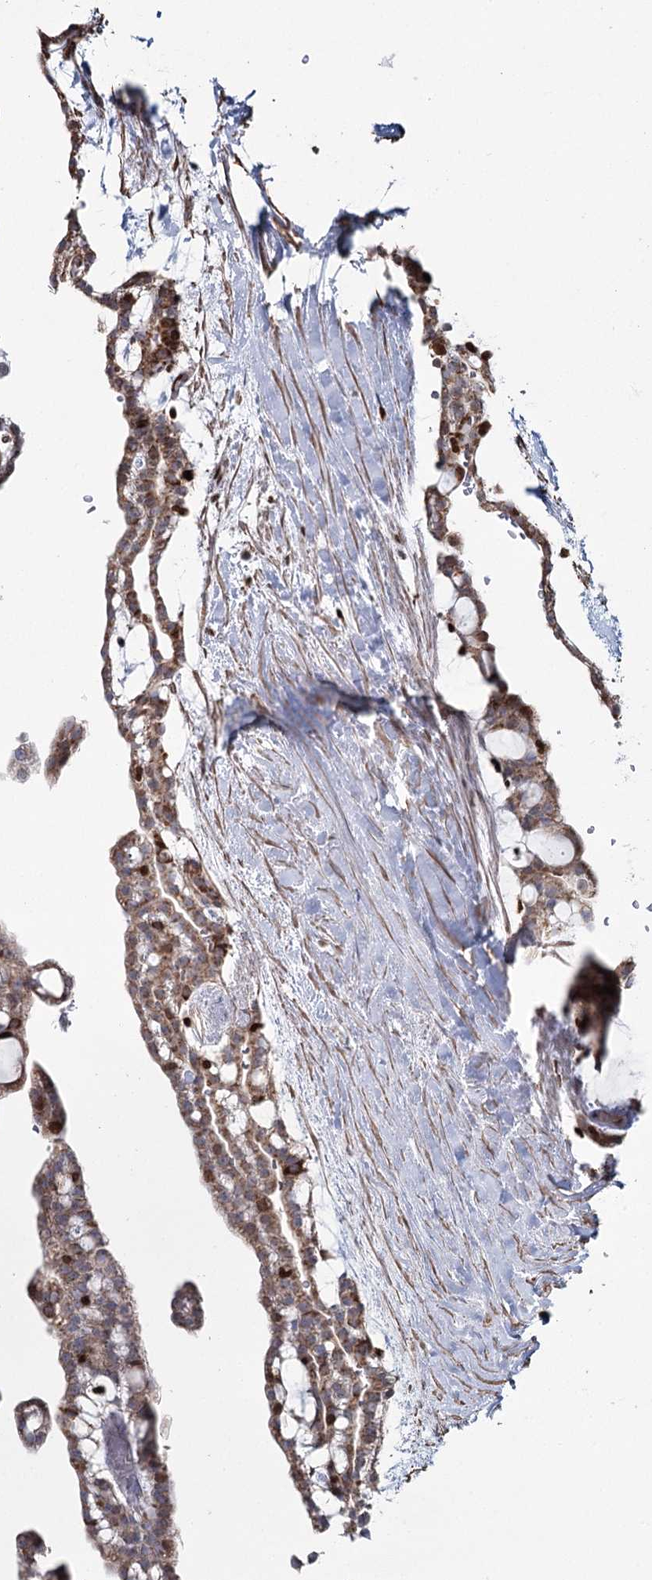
{"staining": {"intensity": "moderate", "quantity": ">75%", "location": "cytoplasmic/membranous,nuclear"}, "tissue": "renal cancer", "cell_type": "Tumor cells", "image_type": "cancer", "snomed": [{"axis": "morphology", "description": "Adenocarcinoma, NOS"}, {"axis": "topography", "description": "Kidney"}], "caption": "Protein staining of adenocarcinoma (renal) tissue reveals moderate cytoplasmic/membranous and nuclear expression in approximately >75% of tumor cells.", "gene": "PDHX", "patient": {"sex": "male", "age": 63}}